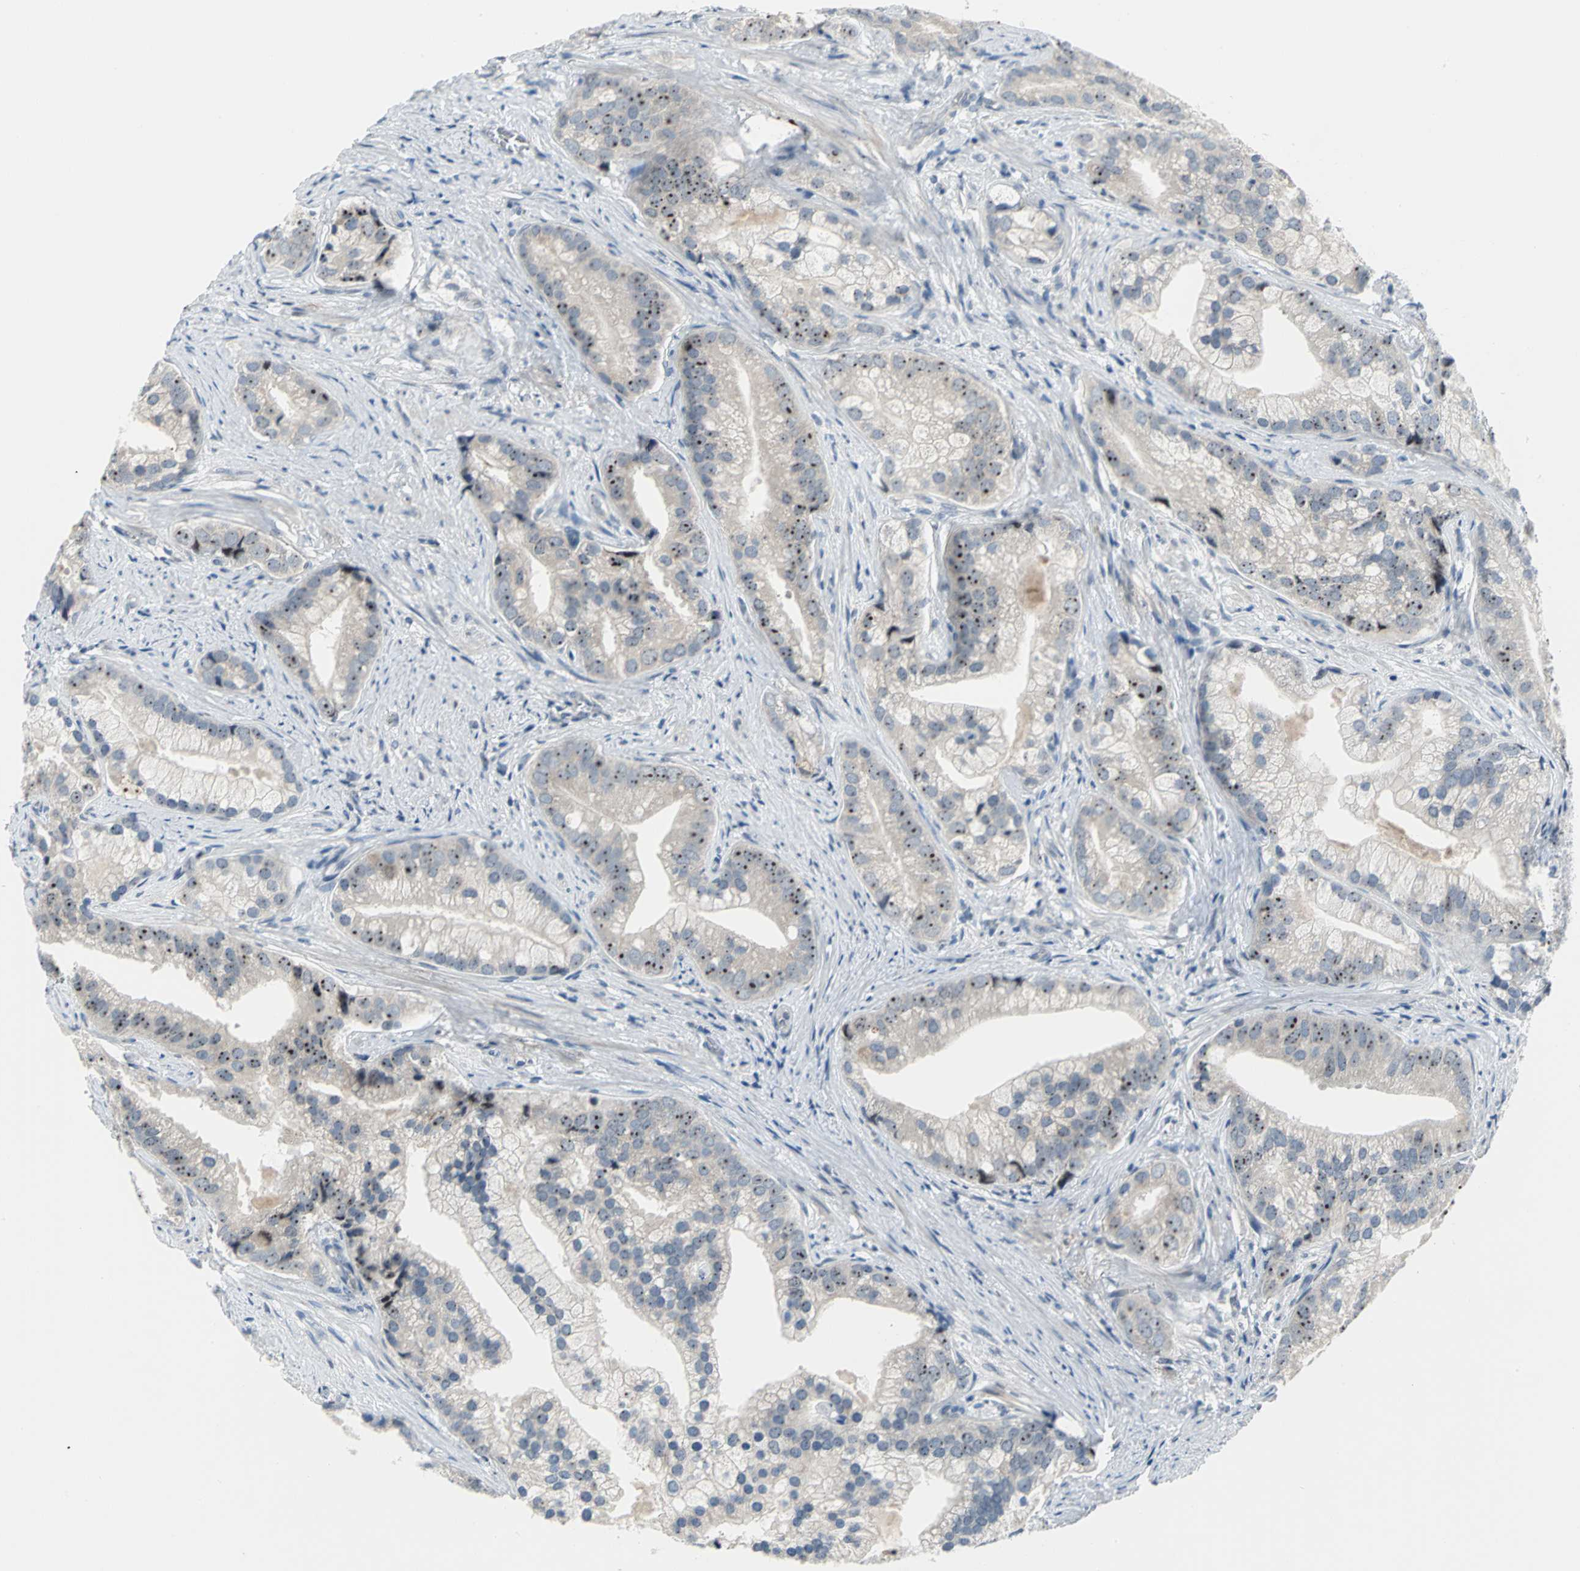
{"staining": {"intensity": "strong", "quantity": ">75%", "location": "nuclear"}, "tissue": "prostate cancer", "cell_type": "Tumor cells", "image_type": "cancer", "snomed": [{"axis": "morphology", "description": "Adenocarcinoma, Low grade"}, {"axis": "topography", "description": "Prostate"}], "caption": "An immunohistochemistry image of neoplastic tissue is shown. Protein staining in brown shows strong nuclear positivity in adenocarcinoma (low-grade) (prostate) within tumor cells. (brown staining indicates protein expression, while blue staining denotes nuclei).", "gene": "MYBBP1A", "patient": {"sex": "male", "age": 71}}